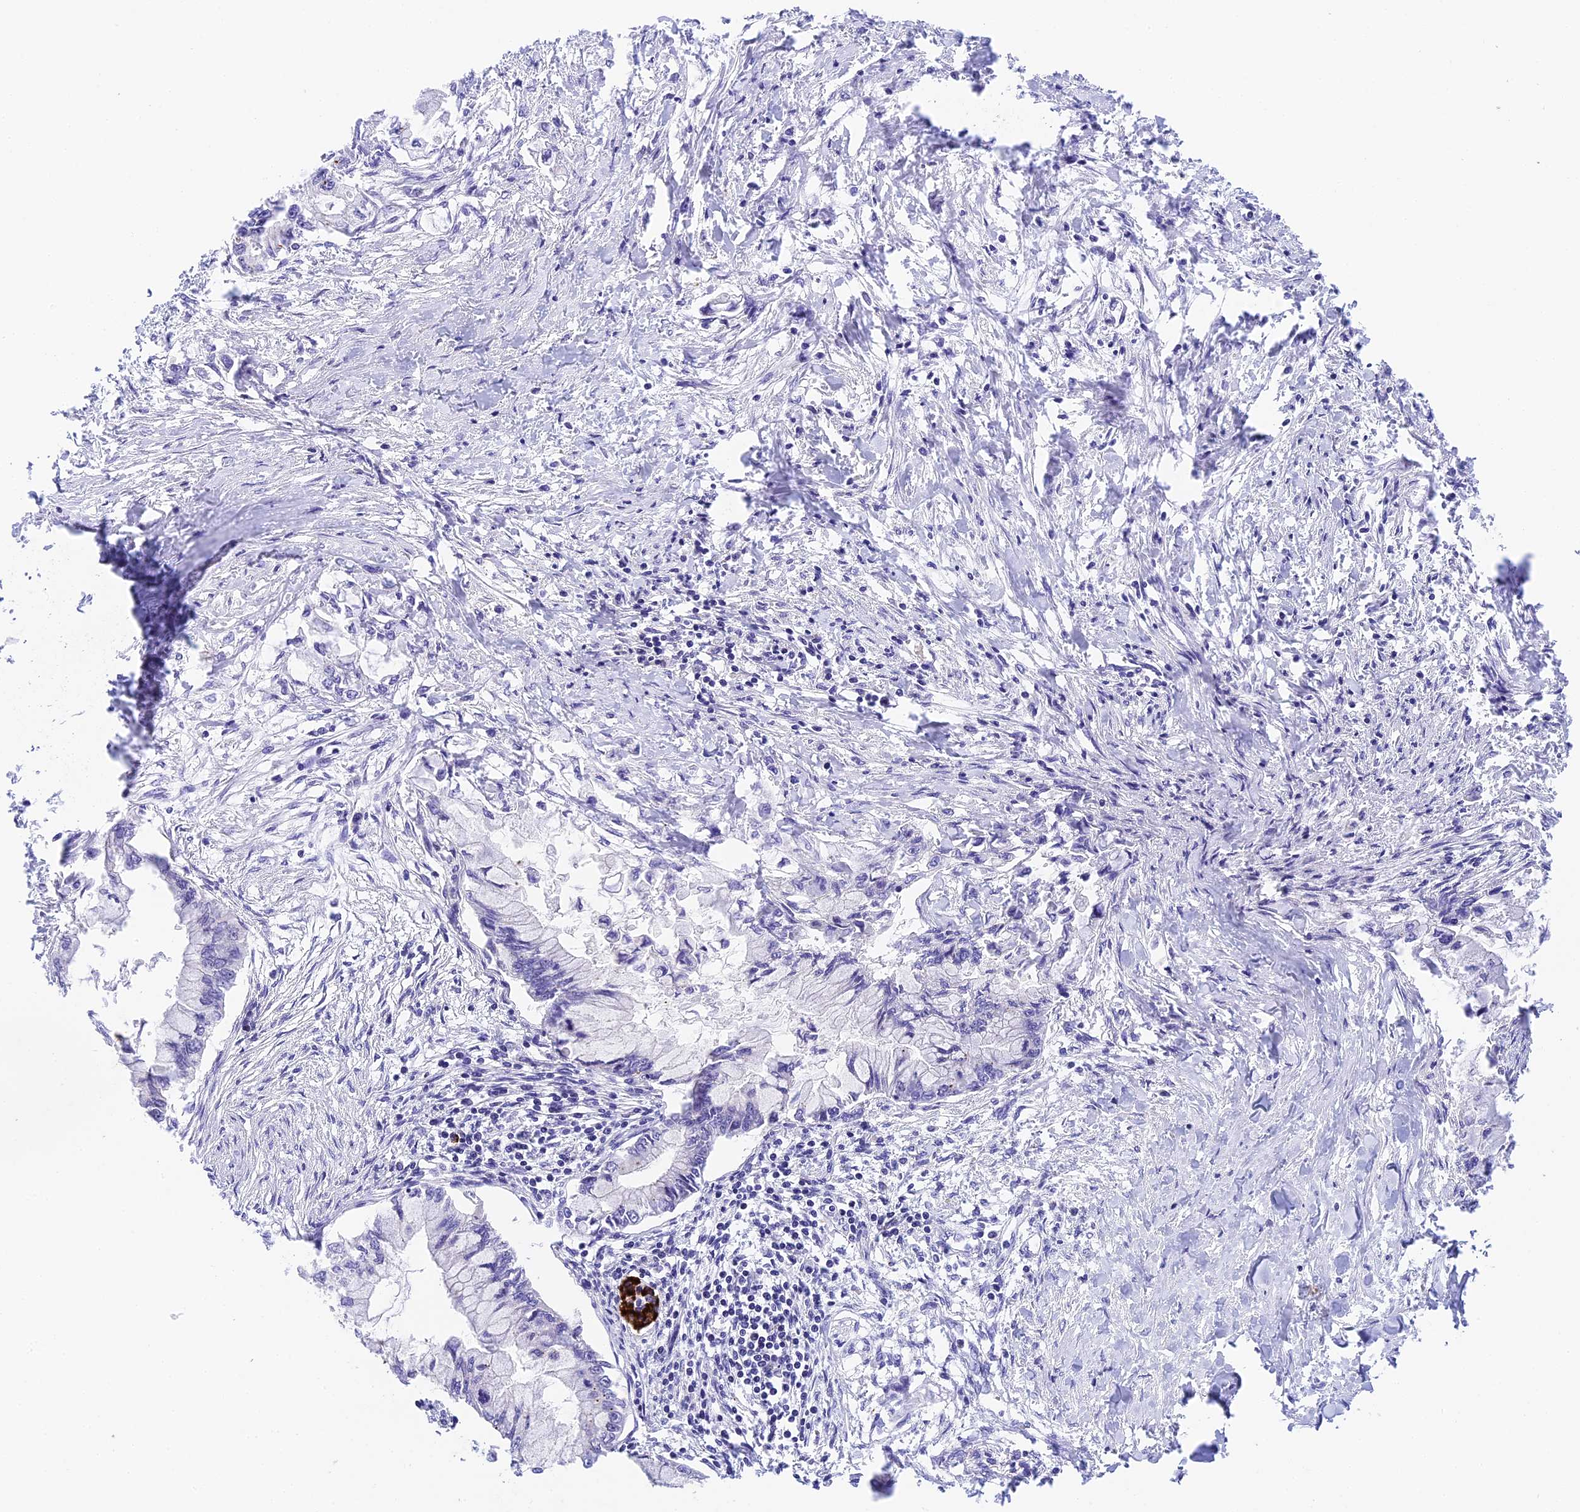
{"staining": {"intensity": "negative", "quantity": "none", "location": "none"}, "tissue": "pancreatic cancer", "cell_type": "Tumor cells", "image_type": "cancer", "snomed": [{"axis": "morphology", "description": "Adenocarcinoma, NOS"}, {"axis": "topography", "description": "Pancreas"}], "caption": "An immunohistochemistry (IHC) photomicrograph of pancreatic cancer is shown. There is no staining in tumor cells of pancreatic cancer.", "gene": "RAD51", "patient": {"sex": "male", "age": 48}}